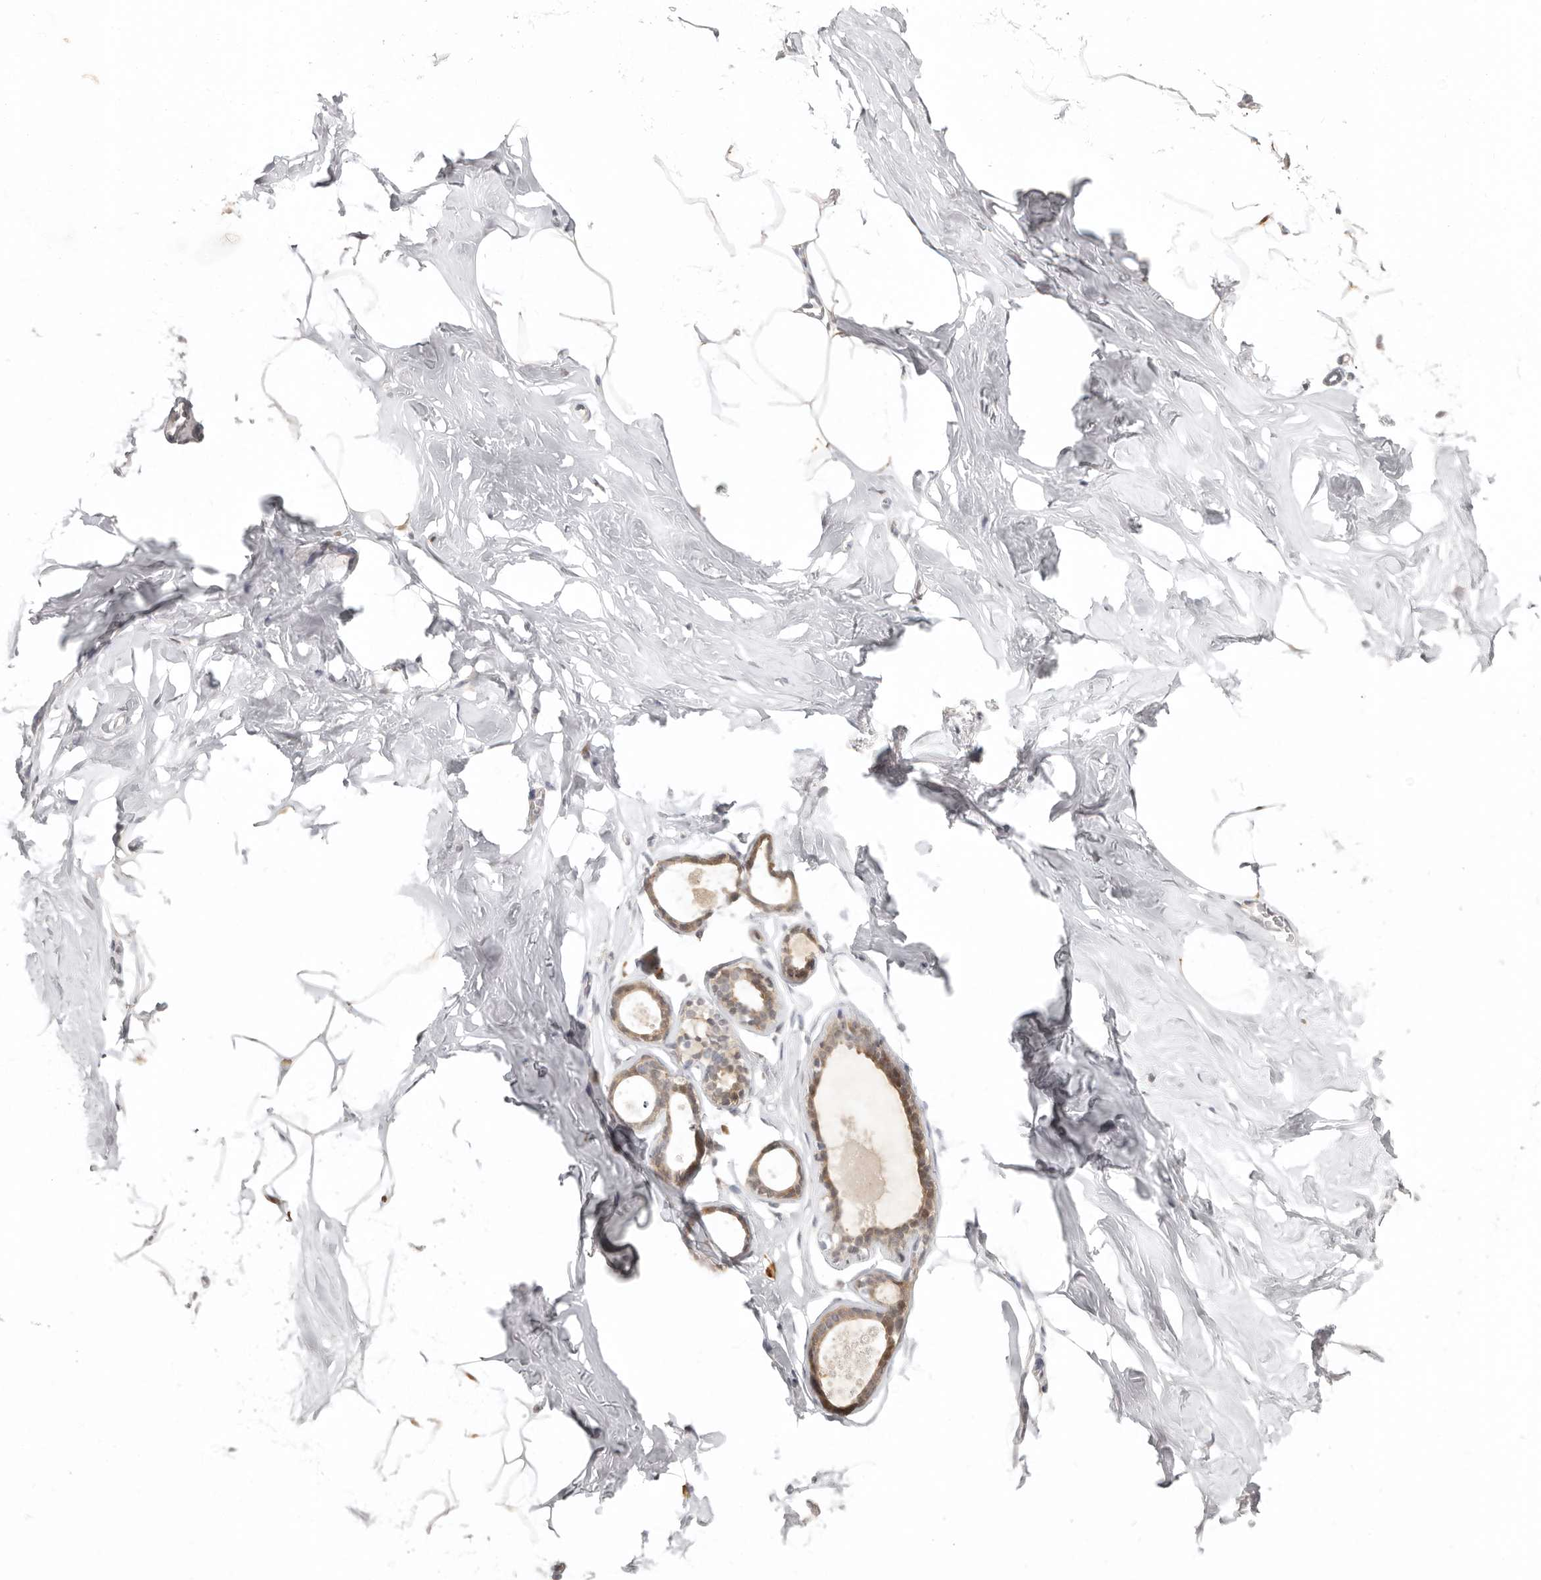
{"staining": {"intensity": "negative", "quantity": "none", "location": "none"}, "tissue": "adipose tissue", "cell_type": "Adipocytes", "image_type": "normal", "snomed": [{"axis": "morphology", "description": "Normal tissue, NOS"}, {"axis": "morphology", "description": "Fibrosis, NOS"}, {"axis": "topography", "description": "Breast"}, {"axis": "topography", "description": "Adipose tissue"}], "caption": "The photomicrograph reveals no significant expression in adipocytes of adipose tissue.", "gene": "LARP7", "patient": {"sex": "female", "age": 39}}